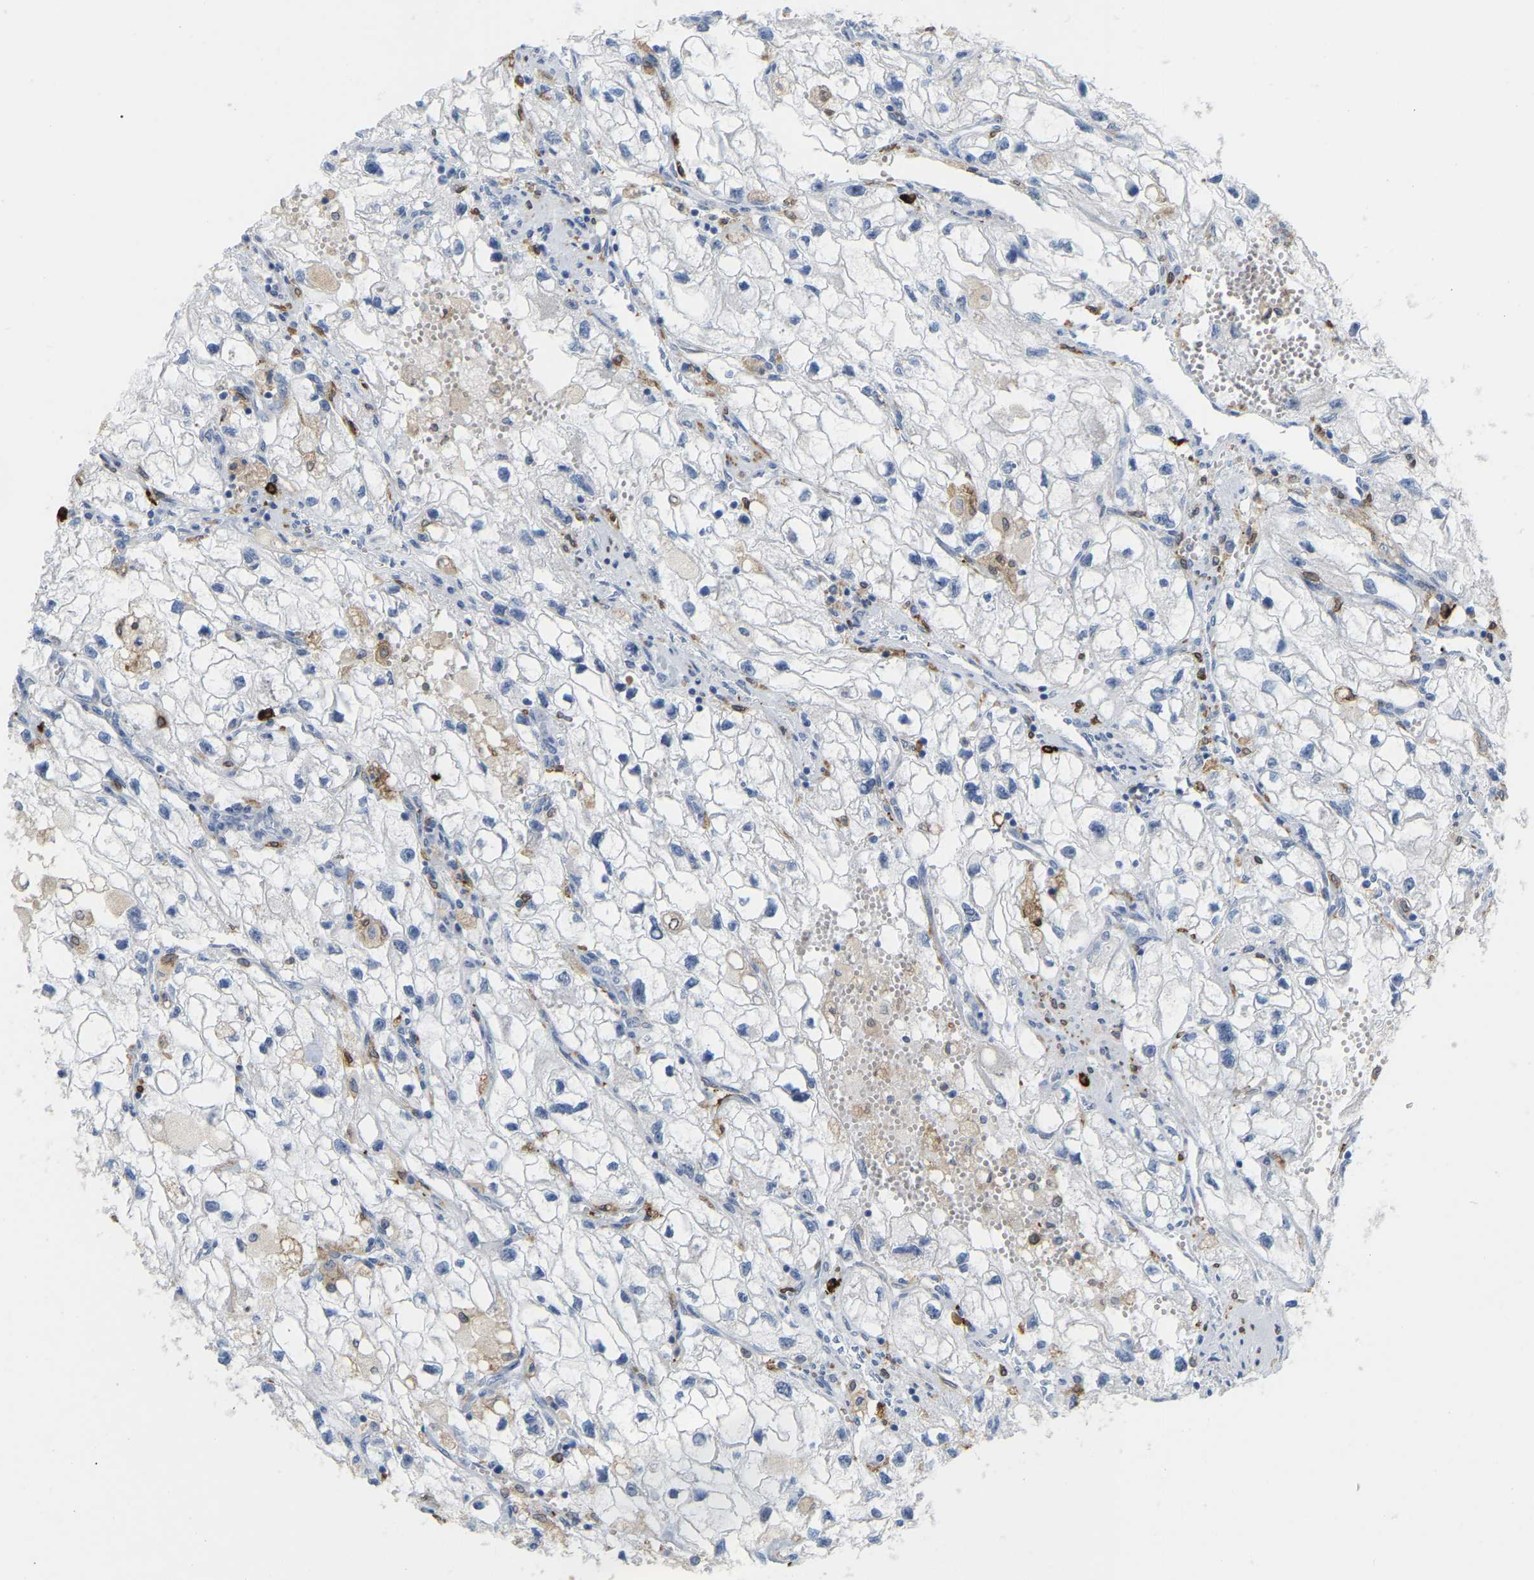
{"staining": {"intensity": "negative", "quantity": "none", "location": "none"}, "tissue": "renal cancer", "cell_type": "Tumor cells", "image_type": "cancer", "snomed": [{"axis": "morphology", "description": "Adenocarcinoma, NOS"}, {"axis": "topography", "description": "Kidney"}], "caption": "A high-resolution micrograph shows immunohistochemistry staining of renal cancer (adenocarcinoma), which displays no significant staining in tumor cells.", "gene": "PTGS1", "patient": {"sex": "female", "age": 70}}